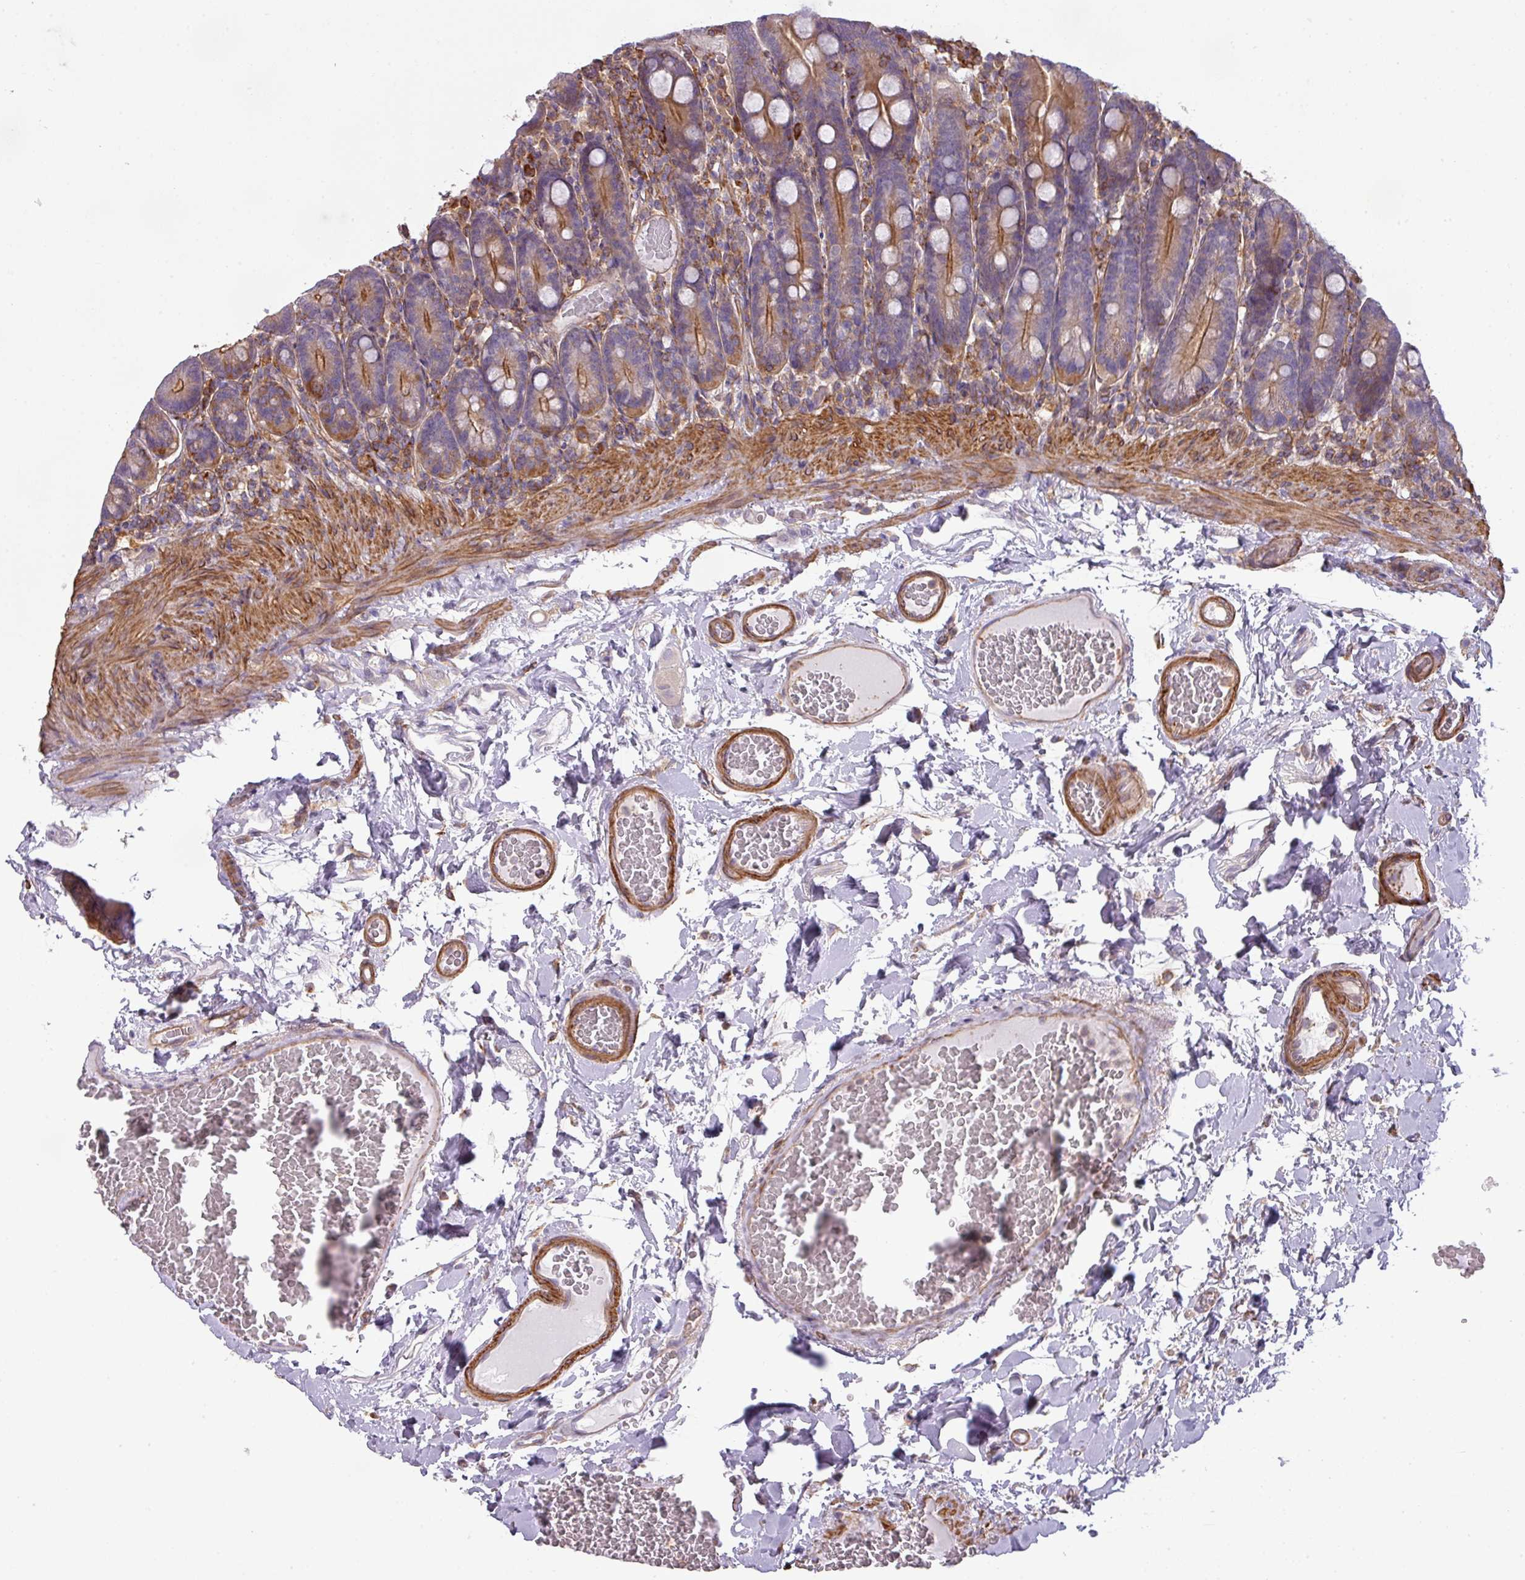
{"staining": {"intensity": "moderate", "quantity": "25%-75%", "location": "cytoplasmic/membranous"}, "tissue": "duodenum", "cell_type": "Glandular cells", "image_type": "normal", "snomed": [{"axis": "morphology", "description": "Normal tissue, NOS"}, {"axis": "topography", "description": "Duodenum"}], "caption": "A brown stain shows moderate cytoplasmic/membranous positivity of a protein in glandular cells of benign duodenum. (IHC, brightfield microscopy, high magnification).", "gene": "LRRC41", "patient": {"sex": "female", "age": 62}}